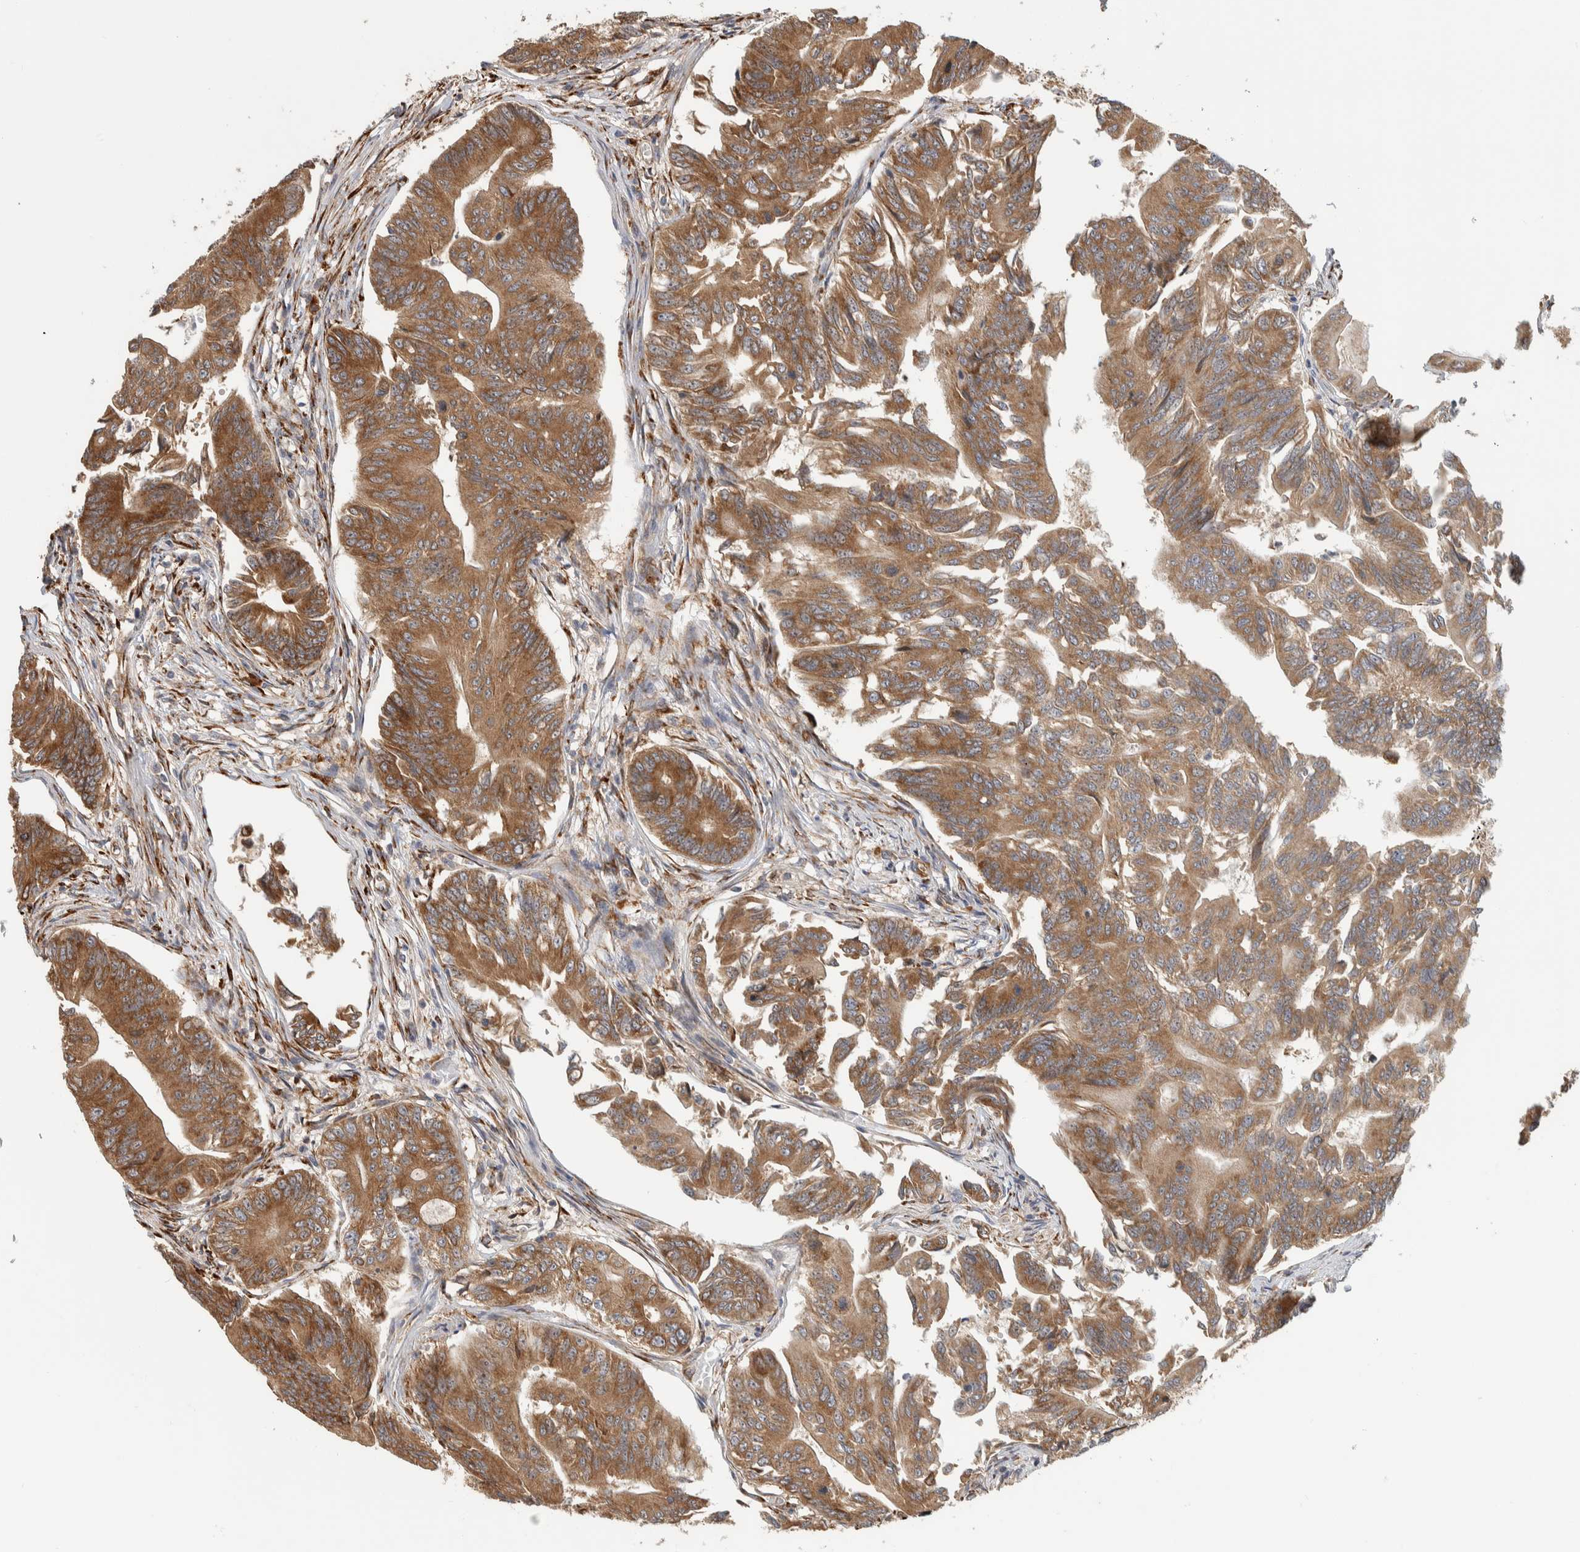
{"staining": {"intensity": "moderate", "quantity": ">75%", "location": "cytoplasmic/membranous"}, "tissue": "colorectal cancer", "cell_type": "Tumor cells", "image_type": "cancer", "snomed": [{"axis": "morphology", "description": "Adenoma, NOS"}, {"axis": "morphology", "description": "Adenocarcinoma, NOS"}, {"axis": "topography", "description": "Colon"}], "caption": "Immunohistochemical staining of adenocarcinoma (colorectal) demonstrates moderate cytoplasmic/membranous protein staining in about >75% of tumor cells.", "gene": "EIF3H", "patient": {"sex": "male", "age": 79}}